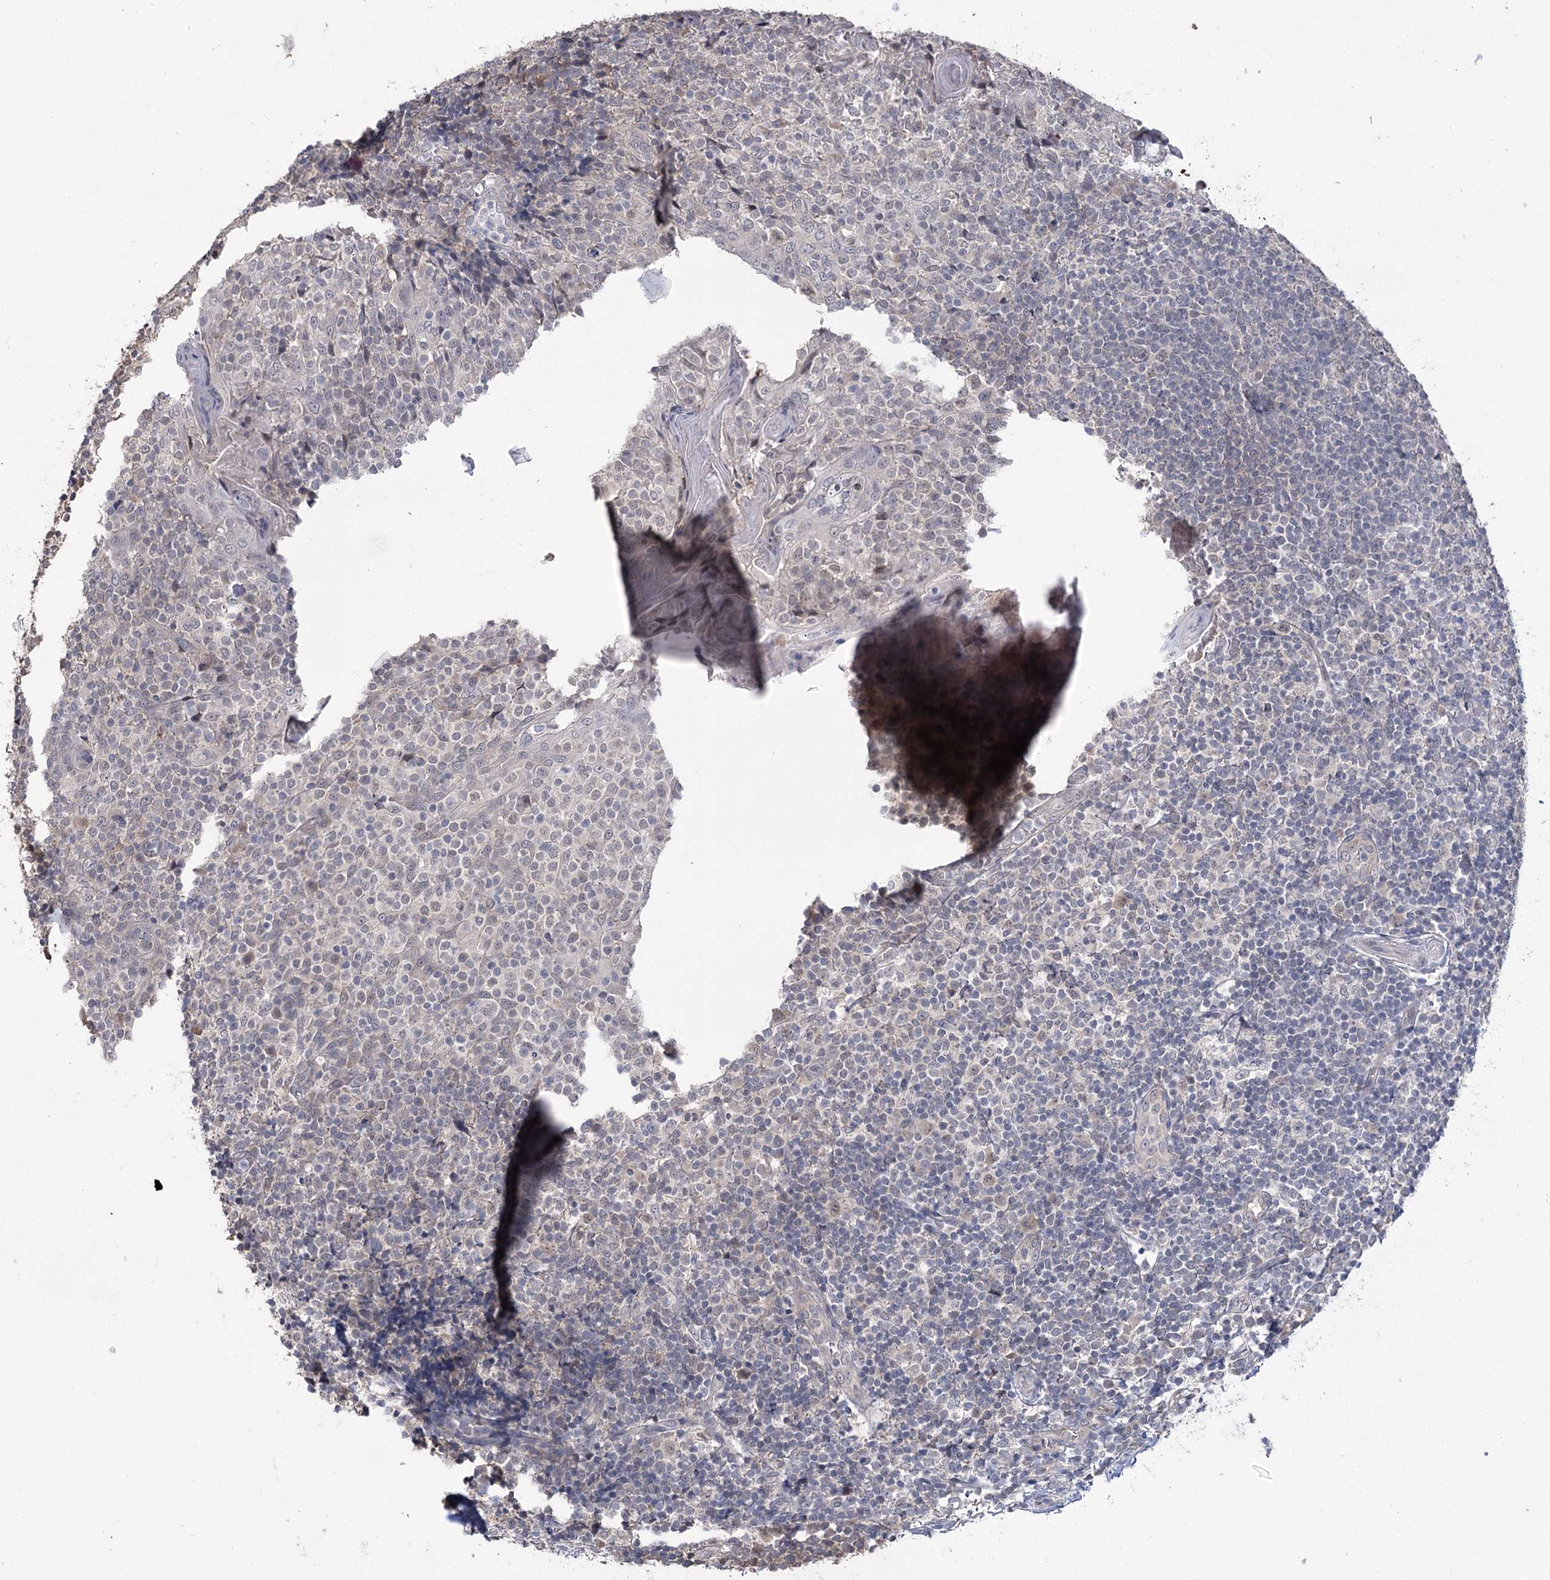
{"staining": {"intensity": "negative", "quantity": "none", "location": "none"}, "tissue": "tonsil", "cell_type": "Germinal center cells", "image_type": "normal", "snomed": [{"axis": "morphology", "description": "Normal tissue, NOS"}, {"axis": "topography", "description": "Tonsil"}], "caption": "A high-resolution micrograph shows IHC staining of normal tonsil, which demonstrates no significant expression in germinal center cells.", "gene": "PHYHIPL", "patient": {"sex": "female", "age": 19}}